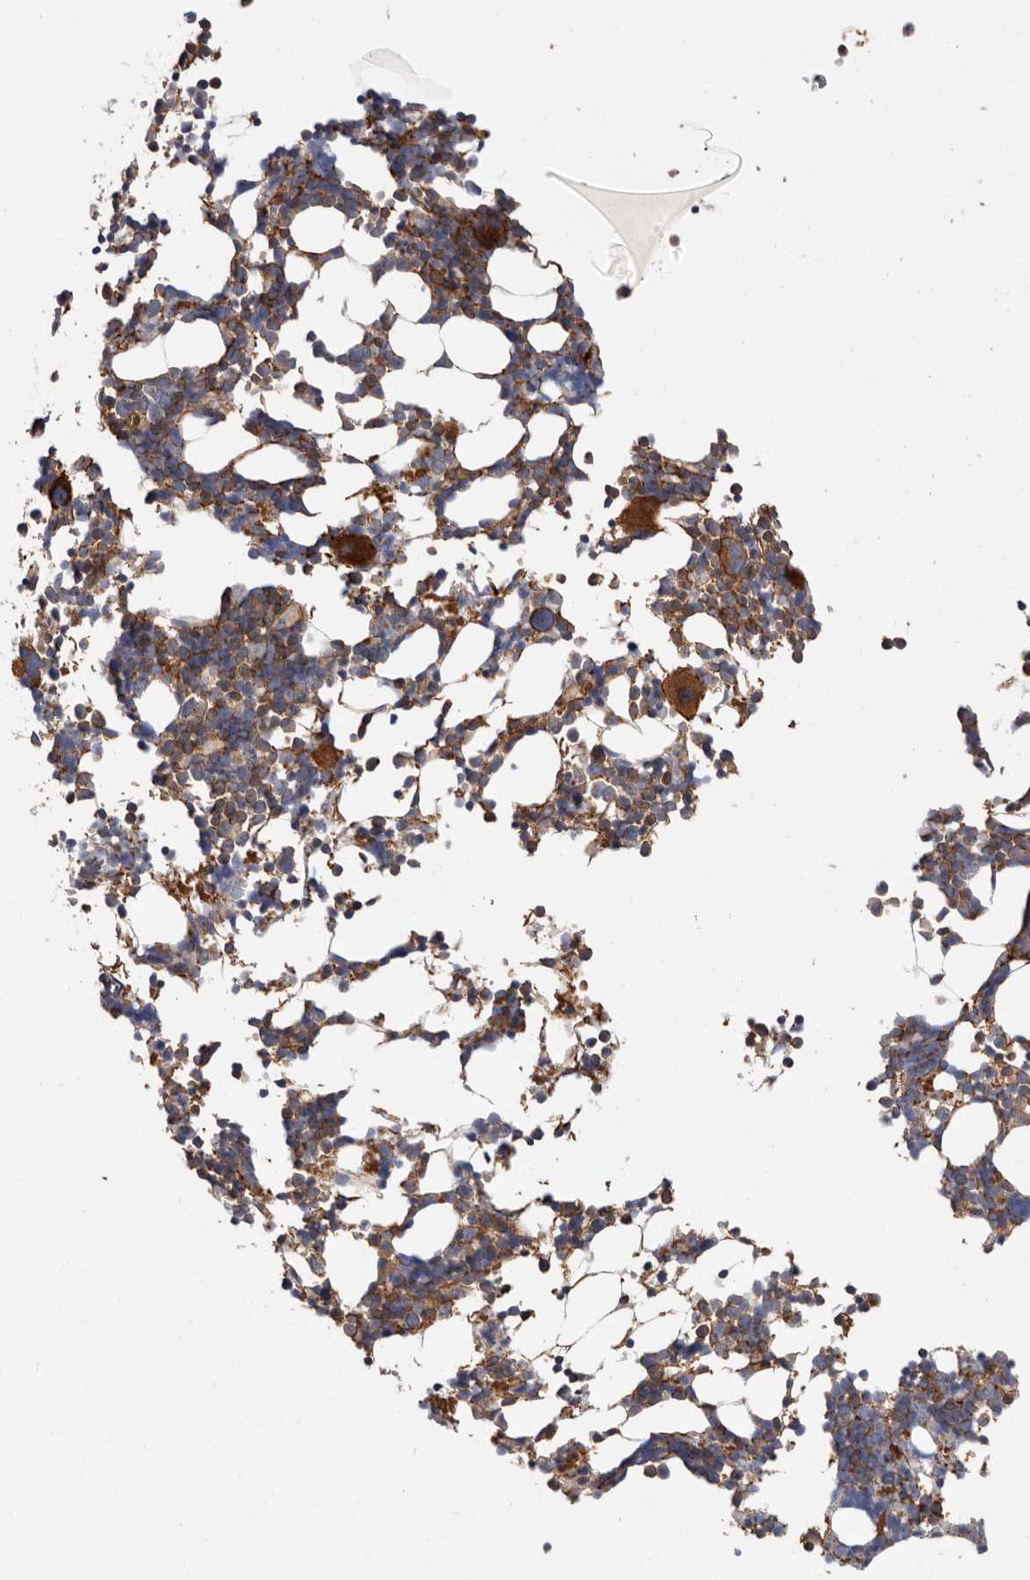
{"staining": {"intensity": "strong", "quantity": "25%-75%", "location": "cytoplasmic/membranous"}, "tissue": "bone marrow", "cell_type": "Hematopoietic cells", "image_type": "normal", "snomed": [{"axis": "morphology", "description": "Normal tissue, NOS"}, {"axis": "morphology", "description": "Inflammation, NOS"}, {"axis": "topography", "description": "Bone marrow"}], "caption": "Immunohistochemistry (IHC) staining of unremarkable bone marrow, which shows high levels of strong cytoplasmic/membranous expression in approximately 25%-75% of hematopoietic cells indicating strong cytoplasmic/membranous protein positivity. The staining was performed using DAB (brown) for protein detection and nuclei were counterstained in hematoxylin (blue).", "gene": "TMC7", "patient": {"sex": "male", "age": 21}}